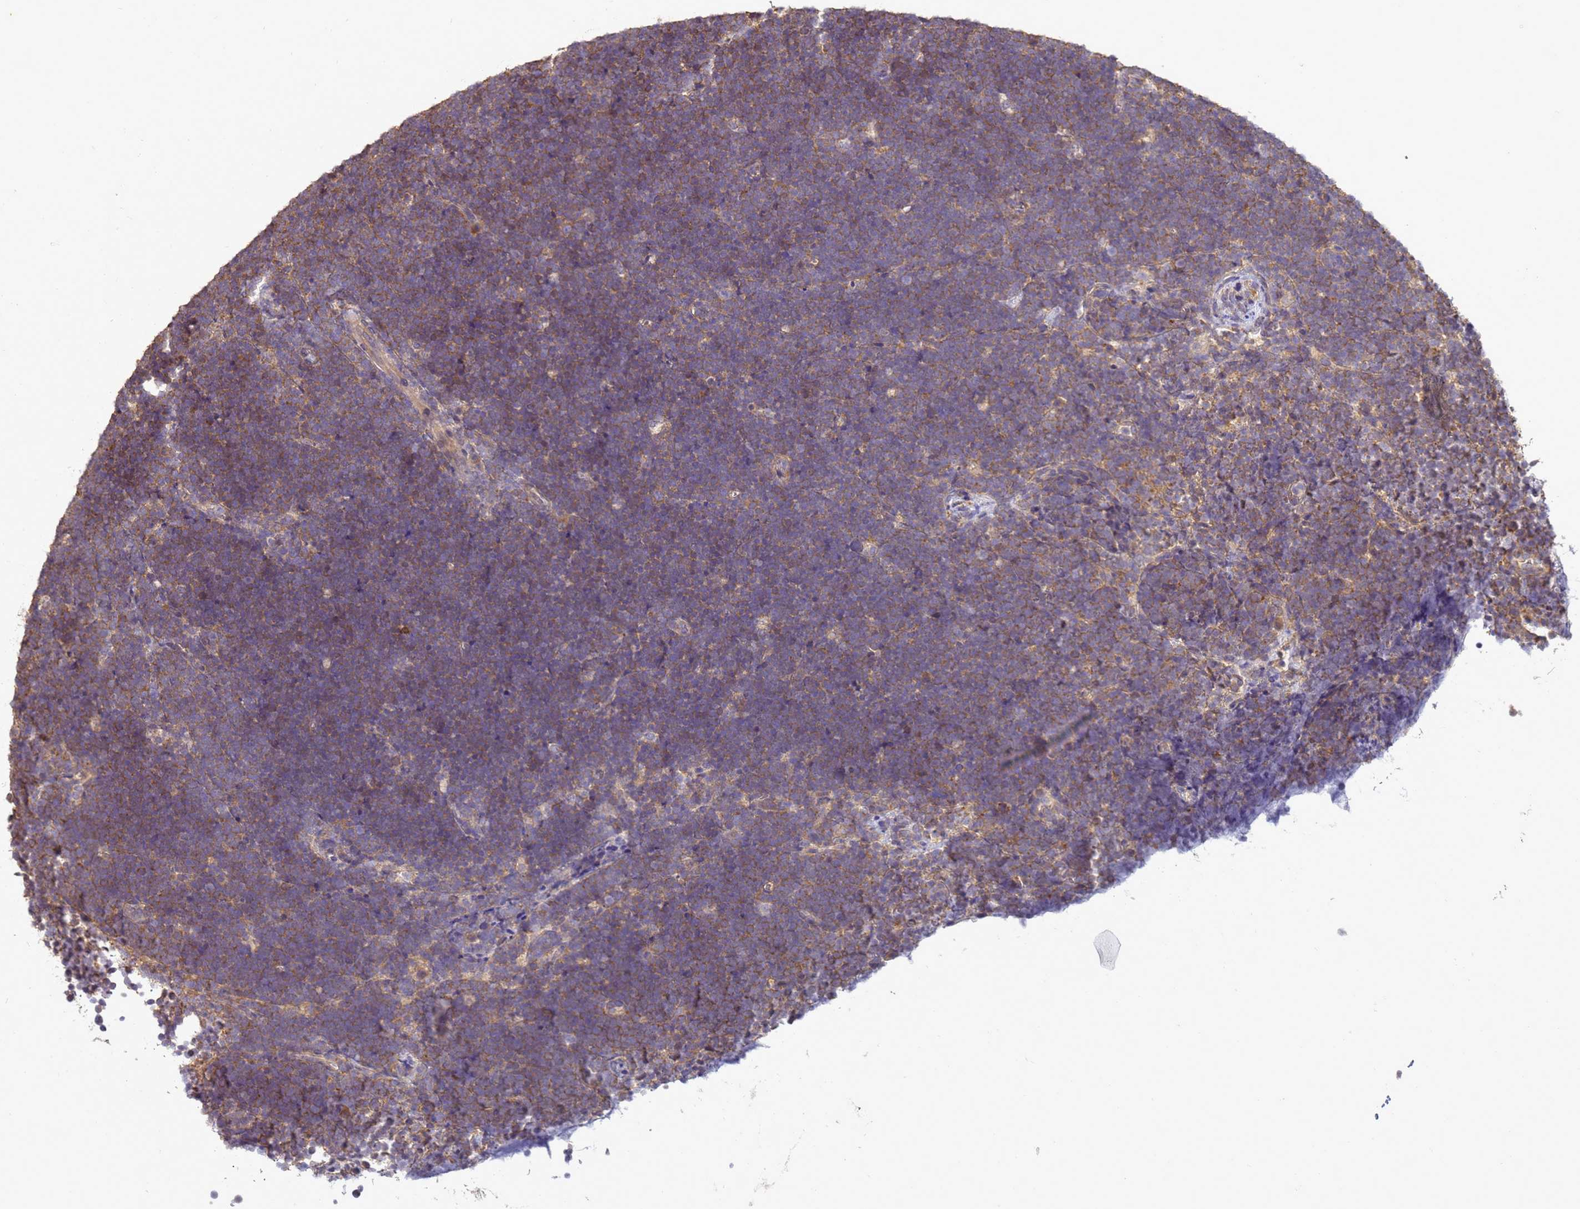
{"staining": {"intensity": "moderate", "quantity": "25%-75%", "location": "cytoplasmic/membranous"}, "tissue": "lymphoma", "cell_type": "Tumor cells", "image_type": "cancer", "snomed": [{"axis": "morphology", "description": "Malignant lymphoma, non-Hodgkin's type, High grade"}, {"axis": "topography", "description": "Lymph node"}], "caption": "This is a photomicrograph of immunohistochemistry (IHC) staining of lymphoma, which shows moderate expression in the cytoplasmic/membranous of tumor cells.", "gene": "ANKRD17", "patient": {"sex": "male", "age": 13}}